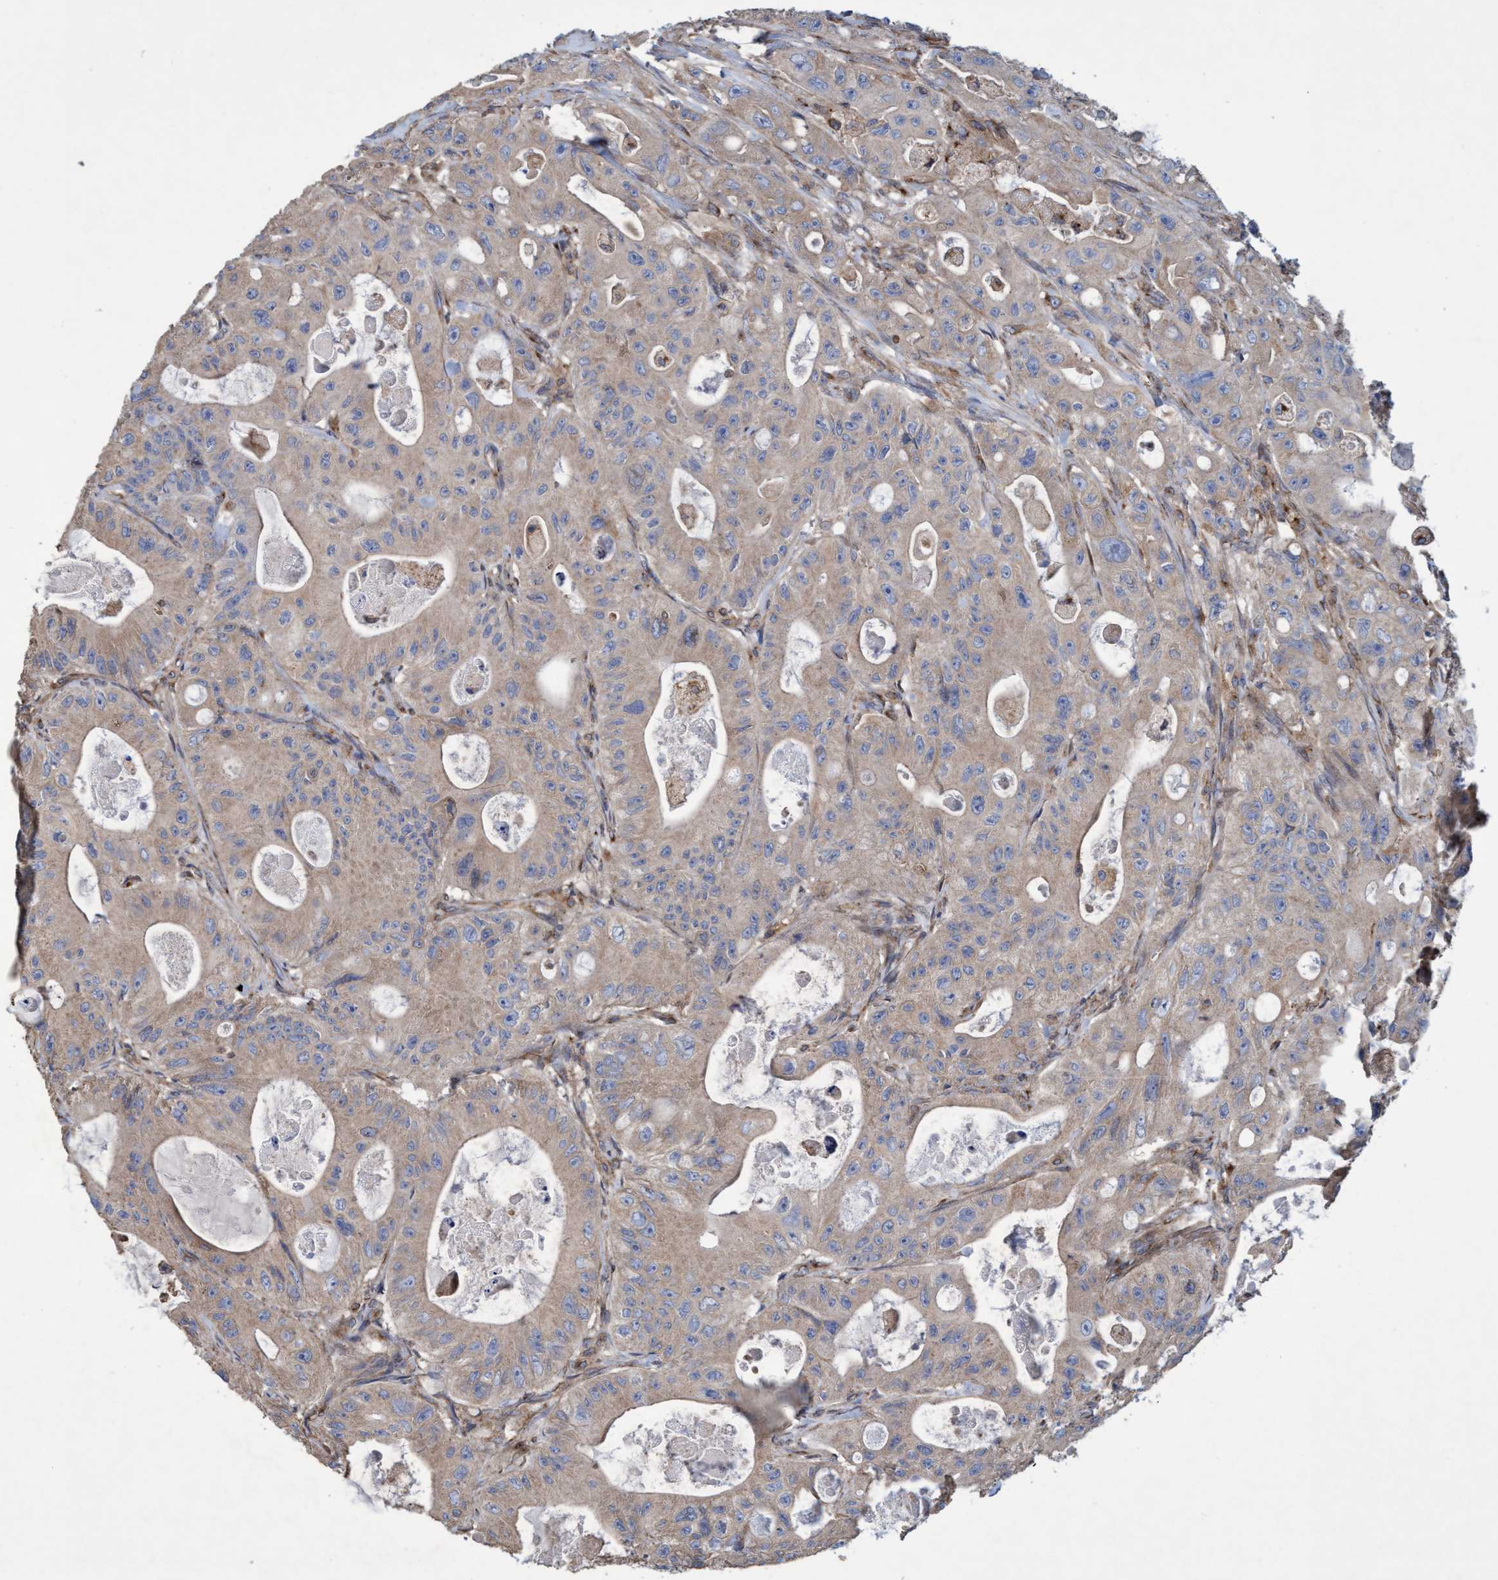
{"staining": {"intensity": "weak", "quantity": ">75%", "location": "cytoplasmic/membranous"}, "tissue": "colorectal cancer", "cell_type": "Tumor cells", "image_type": "cancer", "snomed": [{"axis": "morphology", "description": "Adenocarcinoma, NOS"}, {"axis": "topography", "description": "Colon"}], "caption": "Colorectal cancer tissue shows weak cytoplasmic/membranous expression in approximately >75% of tumor cells (Stains: DAB in brown, nuclei in blue, Microscopy: brightfield microscopy at high magnification).", "gene": "BICD2", "patient": {"sex": "female", "age": 46}}